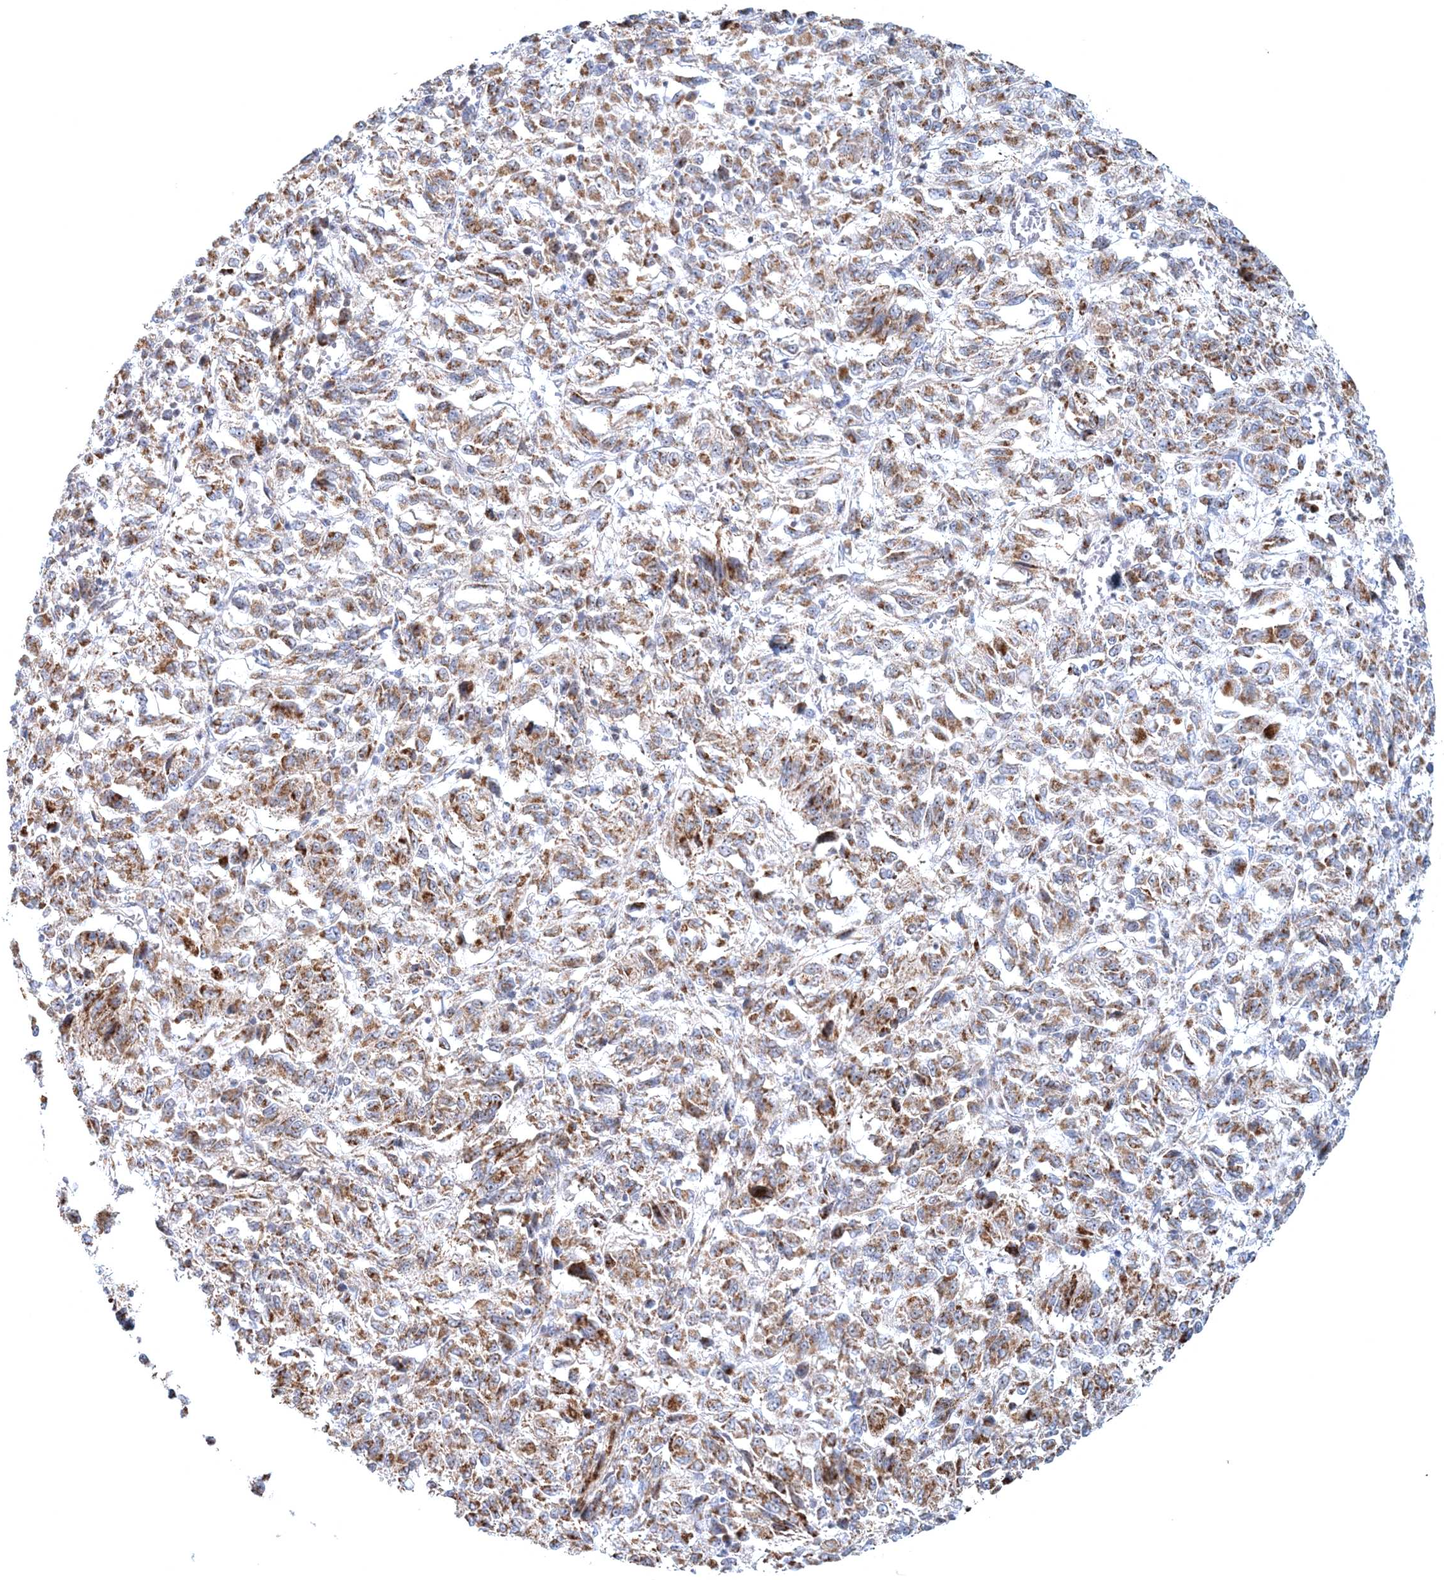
{"staining": {"intensity": "moderate", "quantity": ">75%", "location": "cytoplasmic/membranous"}, "tissue": "melanoma", "cell_type": "Tumor cells", "image_type": "cancer", "snomed": [{"axis": "morphology", "description": "Malignant melanoma, Metastatic site"}, {"axis": "topography", "description": "Lung"}], "caption": "Approximately >75% of tumor cells in melanoma reveal moderate cytoplasmic/membranous protein expression as visualized by brown immunohistochemical staining.", "gene": "RNF150", "patient": {"sex": "male", "age": 64}}